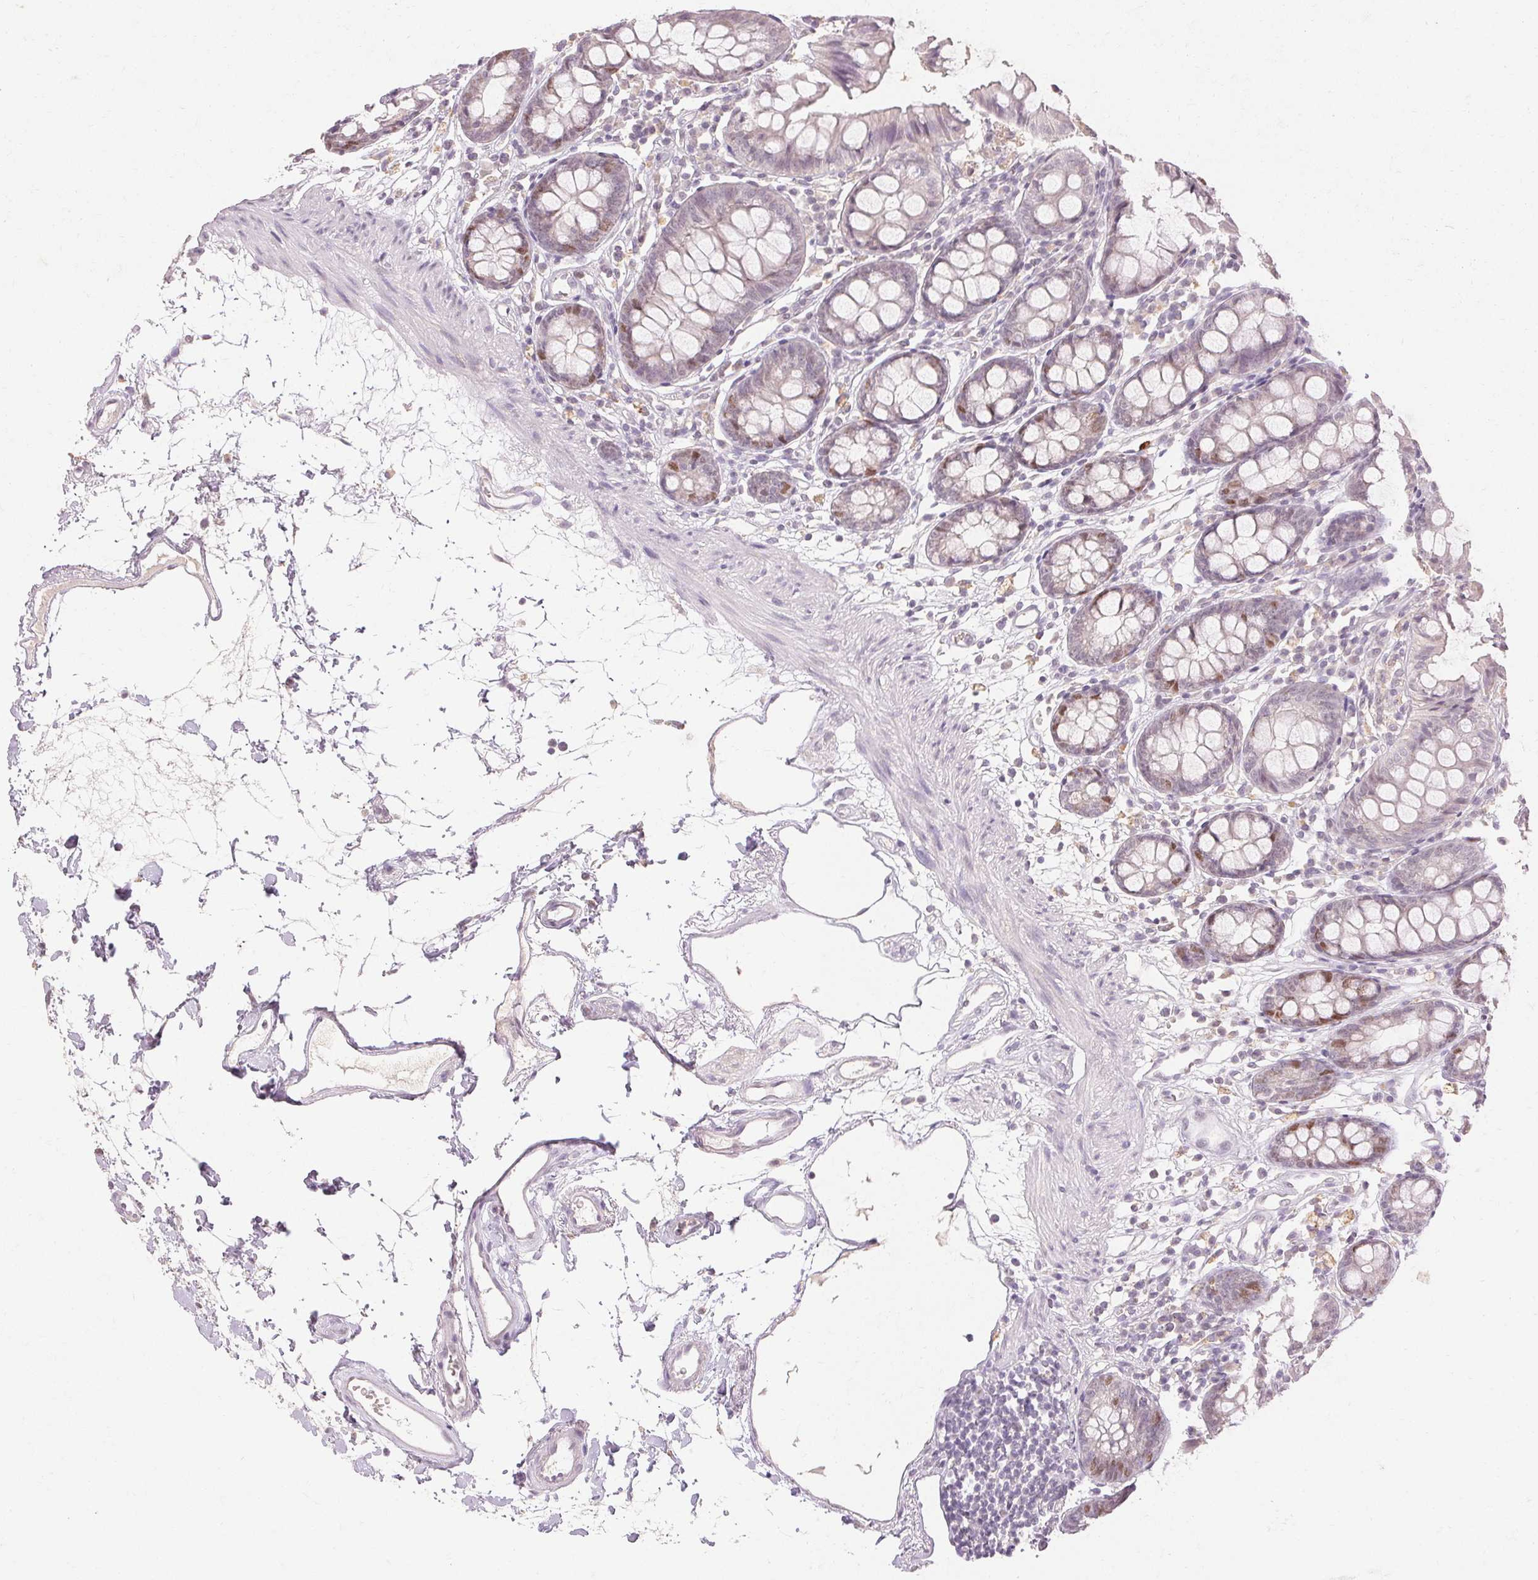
{"staining": {"intensity": "negative", "quantity": "none", "location": "none"}, "tissue": "colon", "cell_type": "Endothelial cells", "image_type": "normal", "snomed": [{"axis": "morphology", "description": "Normal tissue, NOS"}, {"axis": "topography", "description": "Colon"}], "caption": "A high-resolution histopathology image shows IHC staining of benign colon, which shows no significant positivity in endothelial cells. (DAB immunohistochemistry (IHC) with hematoxylin counter stain).", "gene": "SKP2", "patient": {"sex": "female", "age": 84}}